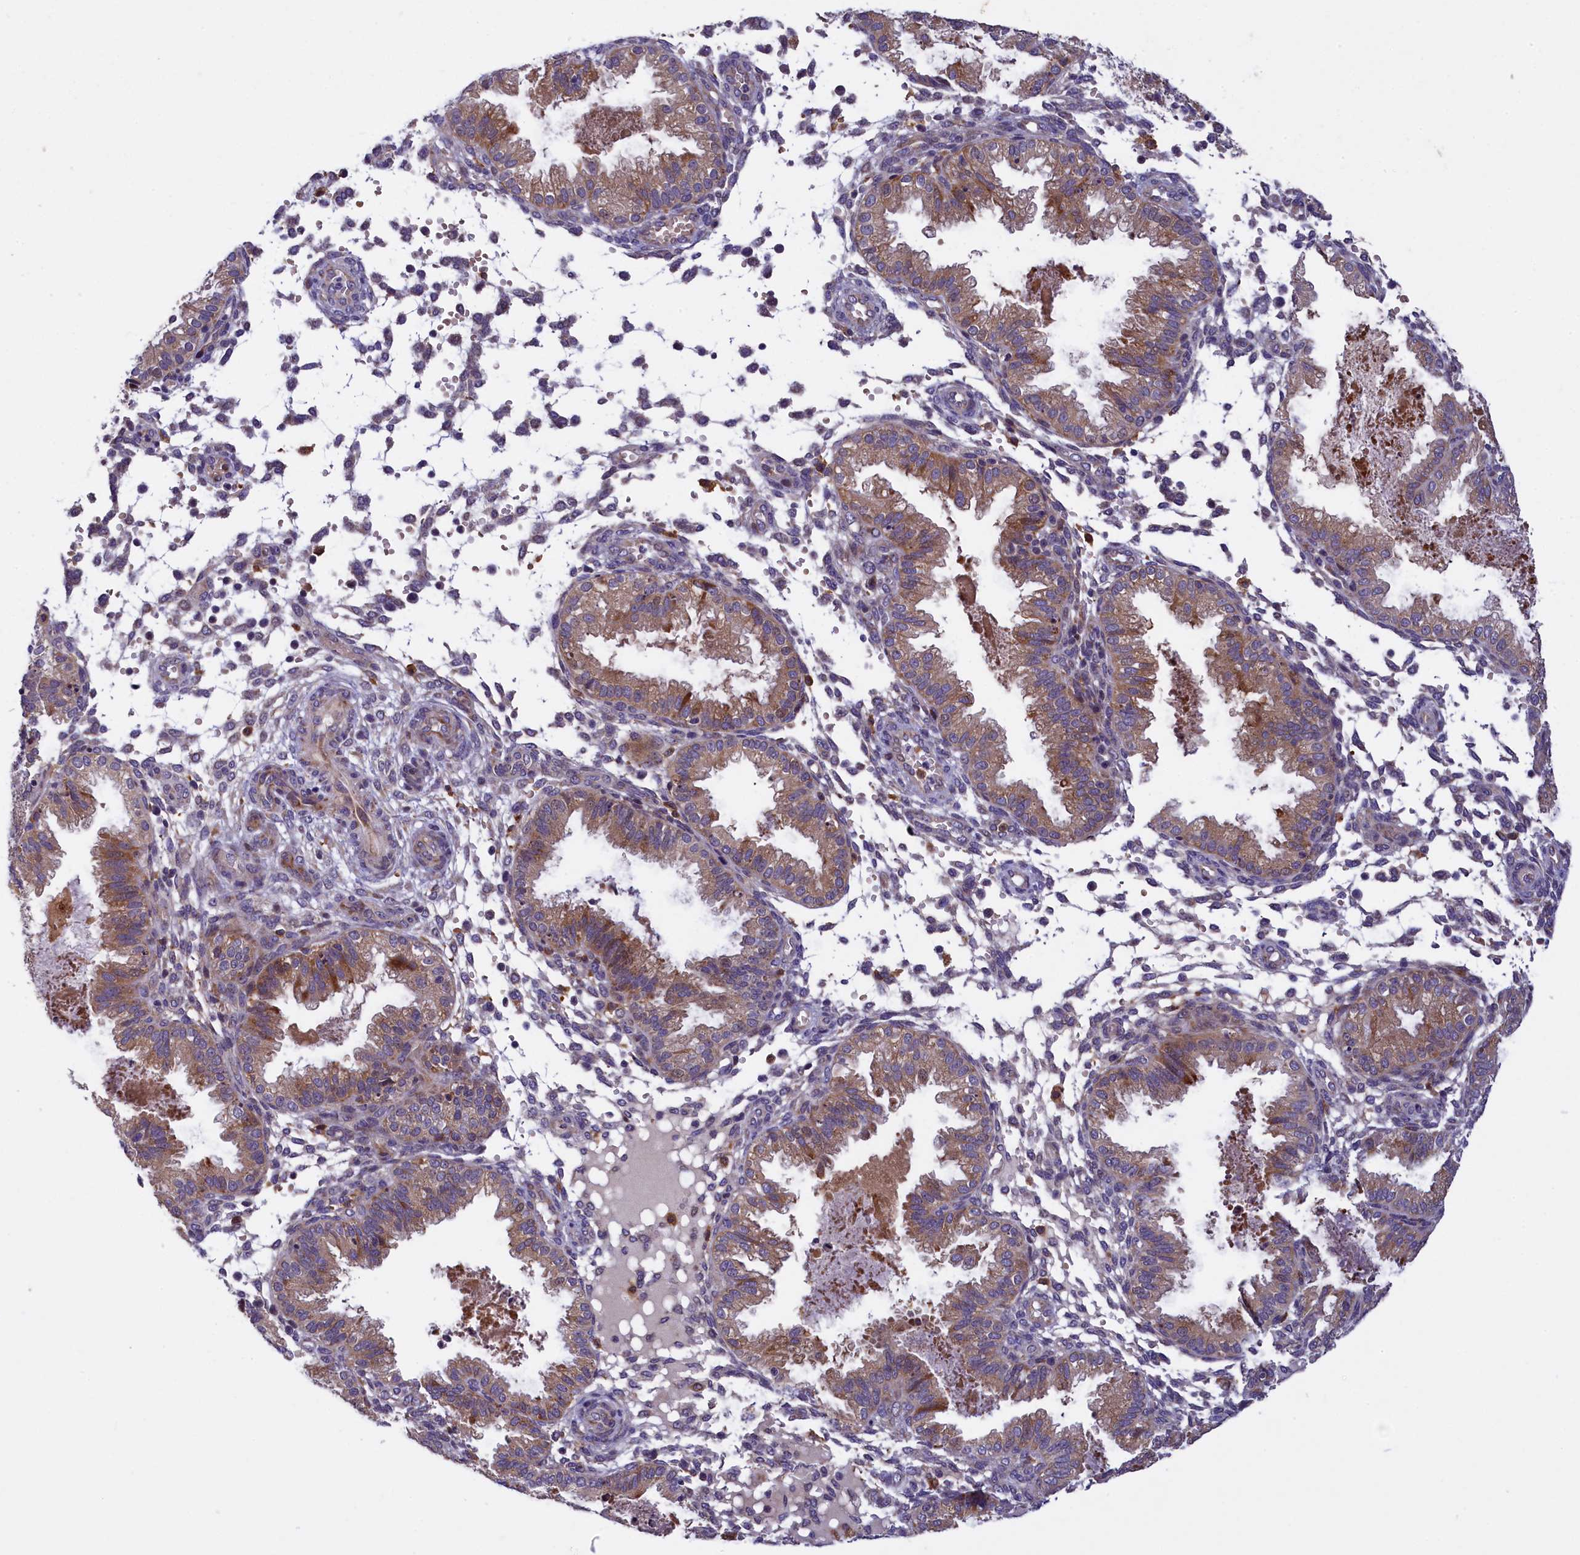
{"staining": {"intensity": "negative", "quantity": "none", "location": "none"}, "tissue": "endometrium", "cell_type": "Cells in endometrial stroma", "image_type": "normal", "snomed": [{"axis": "morphology", "description": "Normal tissue, NOS"}, {"axis": "topography", "description": "Endometrium"}], "caption": "Immunohistochemistry (IHC) histopathology image of benign endometrium: endometrium stained with DAB demonstrates no significant protein staining in cells in endometrial stroma. The staining is performed using DAB (3,3'-diaminobenzidine) brown chromogen with nuclei counter-stained in using hematoxylin.", "gene": "NAIP", "patient": {"sex": "female", "age": 33}}